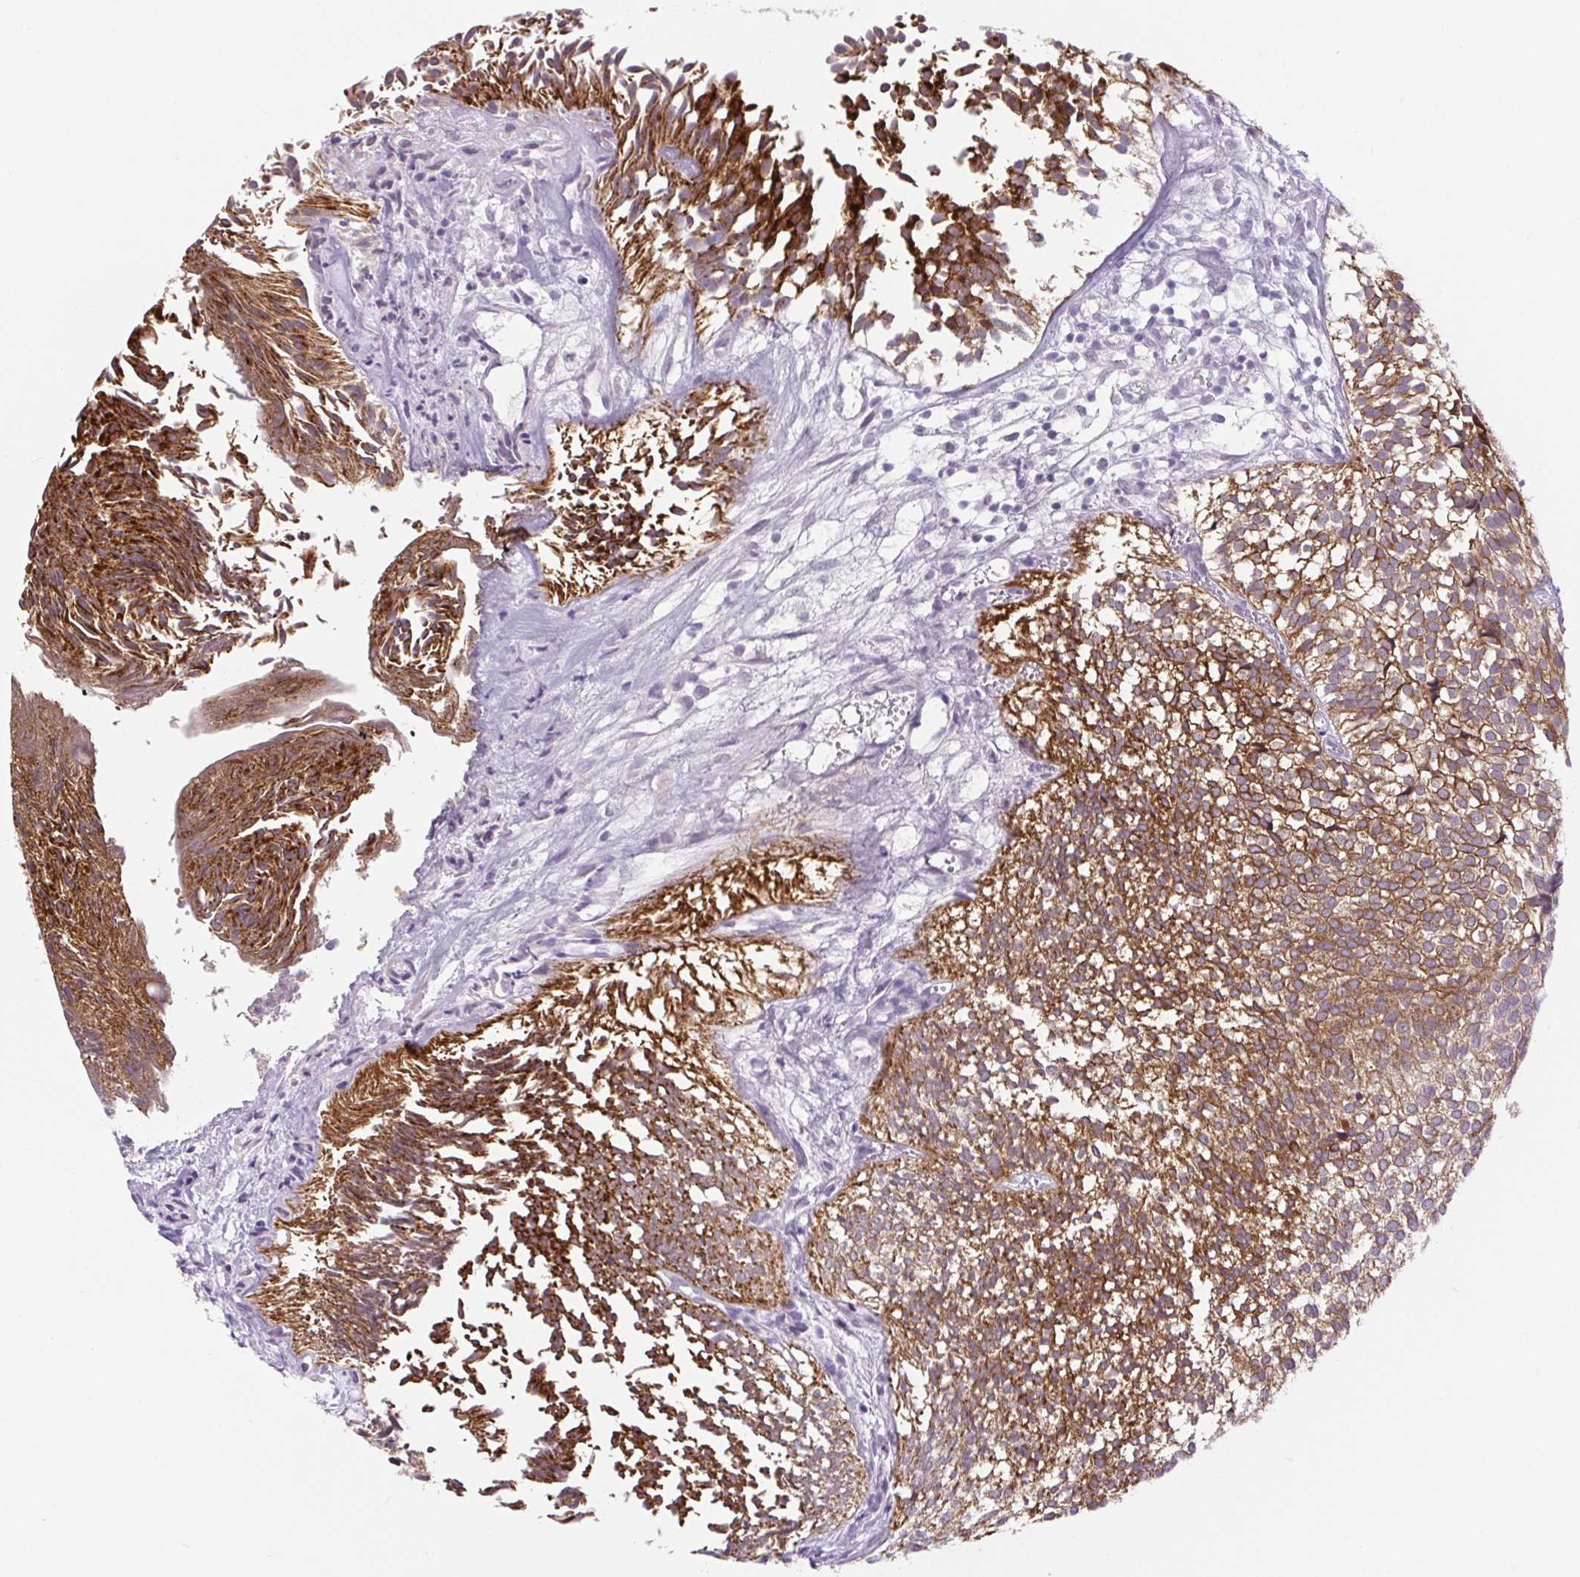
{"staining": {"intensity": "moderate", "quantity": ">75%", "location": "cytoplasmic/membranous"}, "tissue": "urothelial cancer", "cell_type": "Tumor cells", "image_type": "cancer", "snomed": [{"axis": "morphology", "description": "Urothelial carcinoma, Low grade"}, {"axis": "topography", "description": "Urinary bladder"}], "caption": "Brown immunohistochemical staining in urothelial cancer exhibits moderate cytoplasmic/membranous expression in about >75% of tumor cells.", "gene": "BCAS1", "patient": {"sex": "male", "age": 91}}